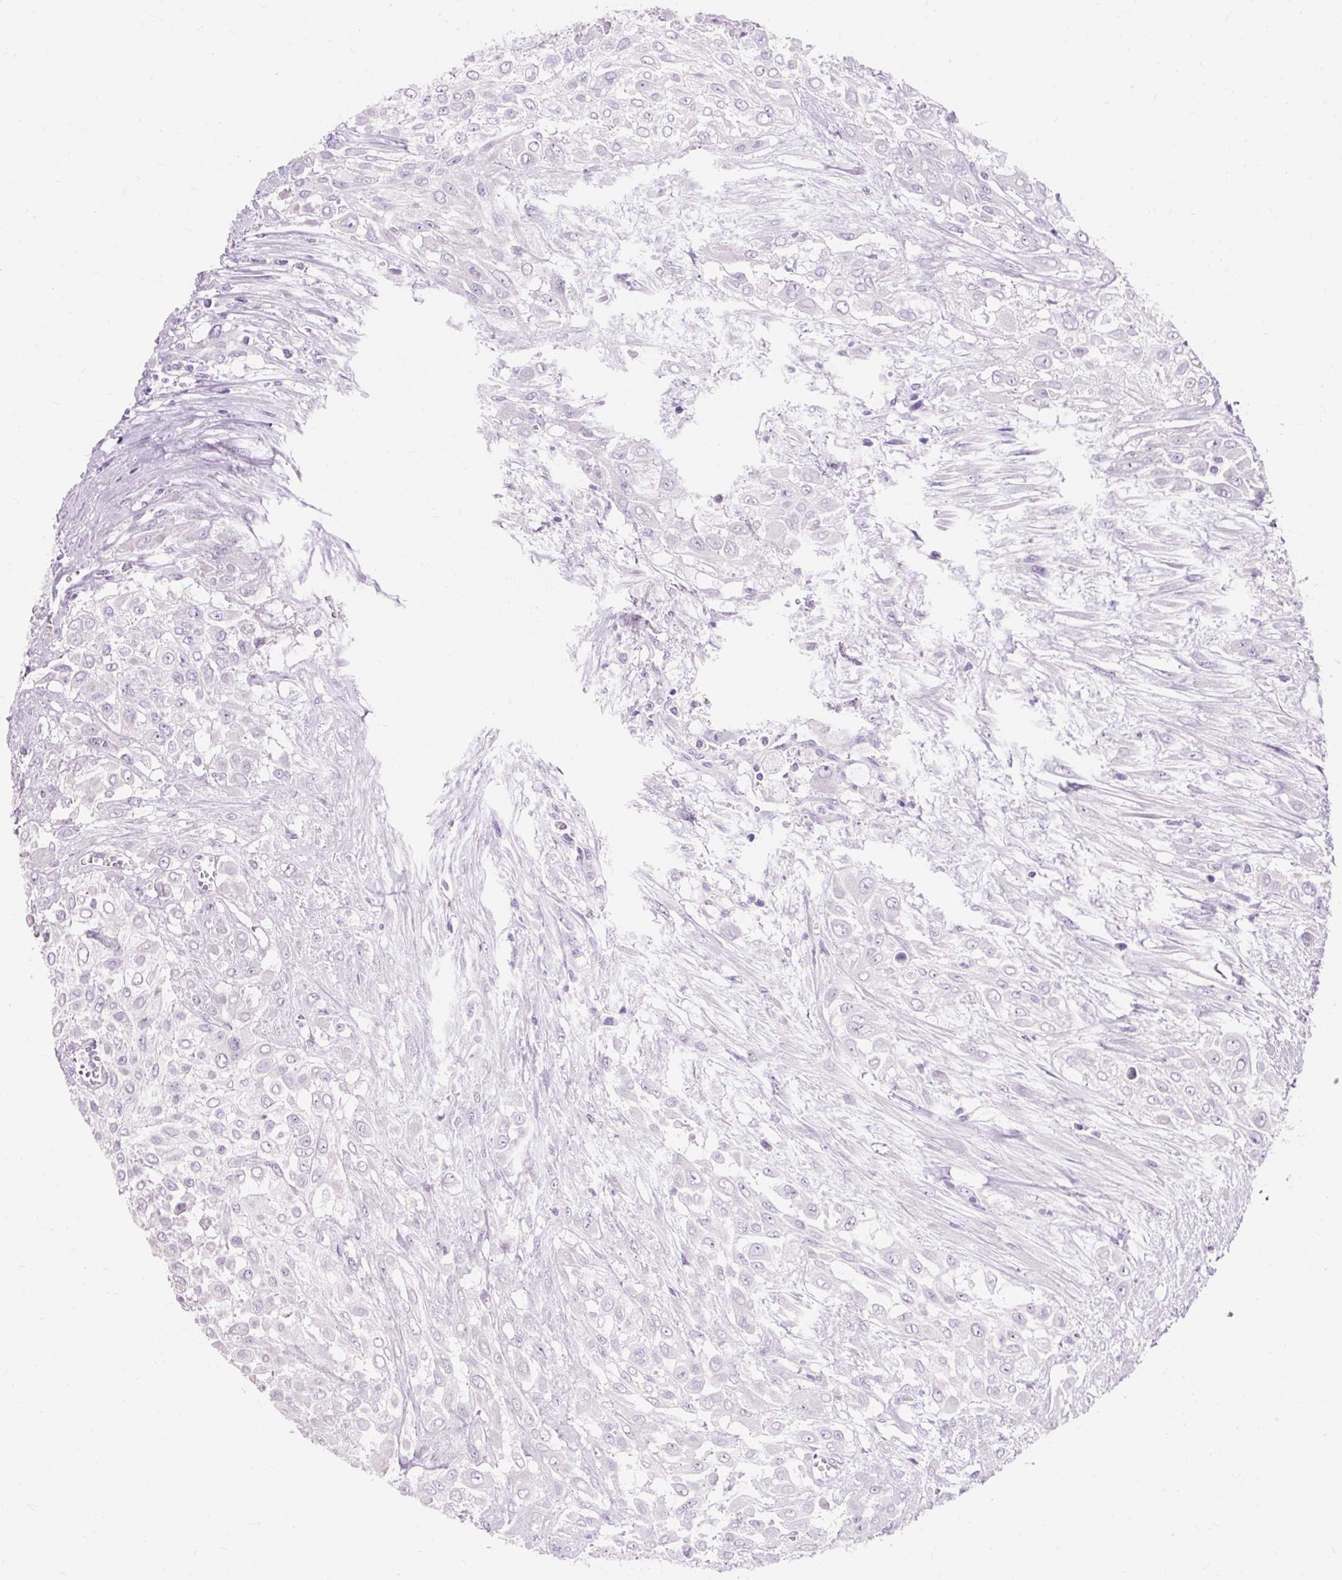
{"staining": {"intensity": "negative", "quantity": "none", "location": "none"}, "tissue": "urothelial cancer", "cell_type": "Tumor cells", "image_type": "cancer", "snomed": [{"axis": "morphology", "description": "Urothelial carcinoma, High grade"}, {"axis": "topography", "description": "Urinary bladder"}], "caption": "High-grade urothelial carcinoma was stained to show a protein in brown. There is no significant expression in tumor cells. The staining was performed using DAB (3,3'-diaminobenzidine) to visualize the protein expression in brown, while the nuclei were stained in blue with hematoxylin (Magnification: 20x).", "gene": "TMEM213", "patient": {"sex": "male", "age": 57}}